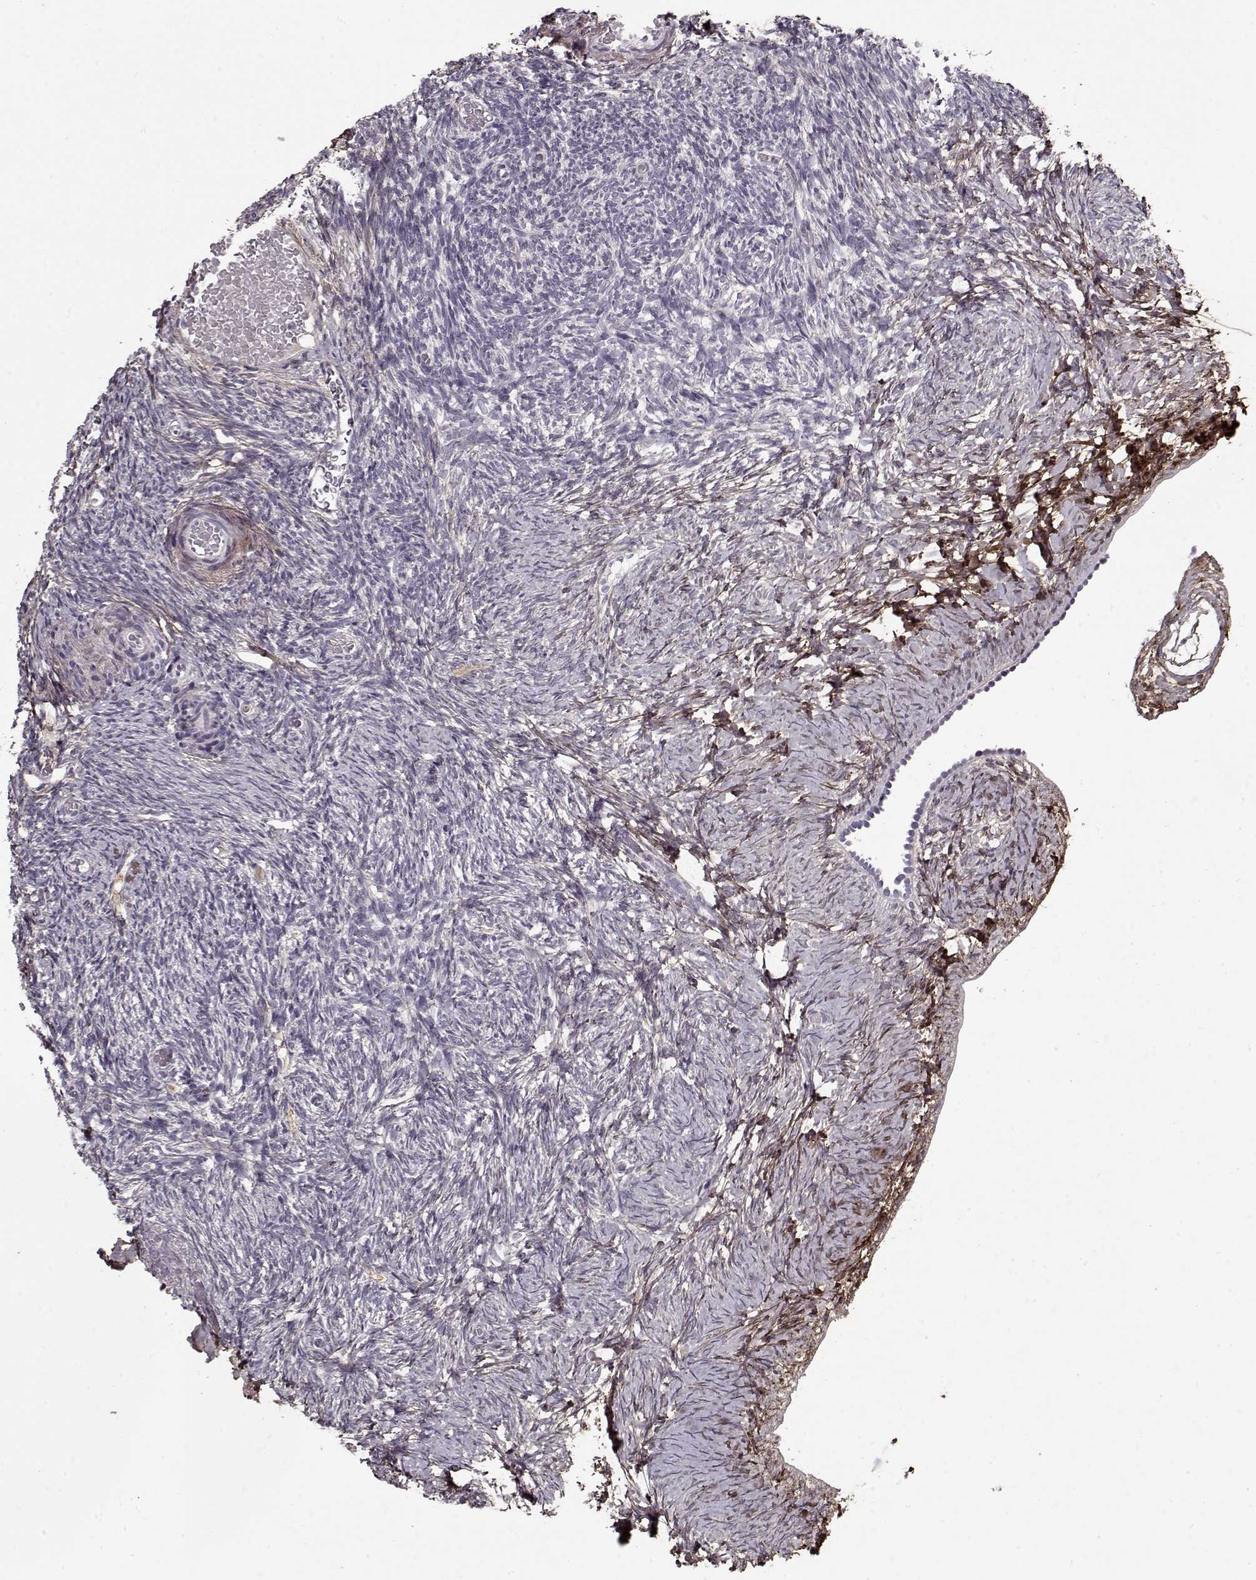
{"staining": {"intensity": "negative", "quantity": "none", "location": "none"}, "tissue": "ovary", "cell_type": "Follicle cells", "image_type": "normal", "snomed": [{"axis": "morphology", "description": "Normal tissue, NOS"}, {"axis": "topography", "description": "Ovary"}], "caption": "The histopathology image shows no staining of follicle cells in benign ovary. (DAB immunohistochemistry (IHC) with hematoxylin counter stain).", "gene": "LUM", "patient": {"sex": "female", "age": 39}}